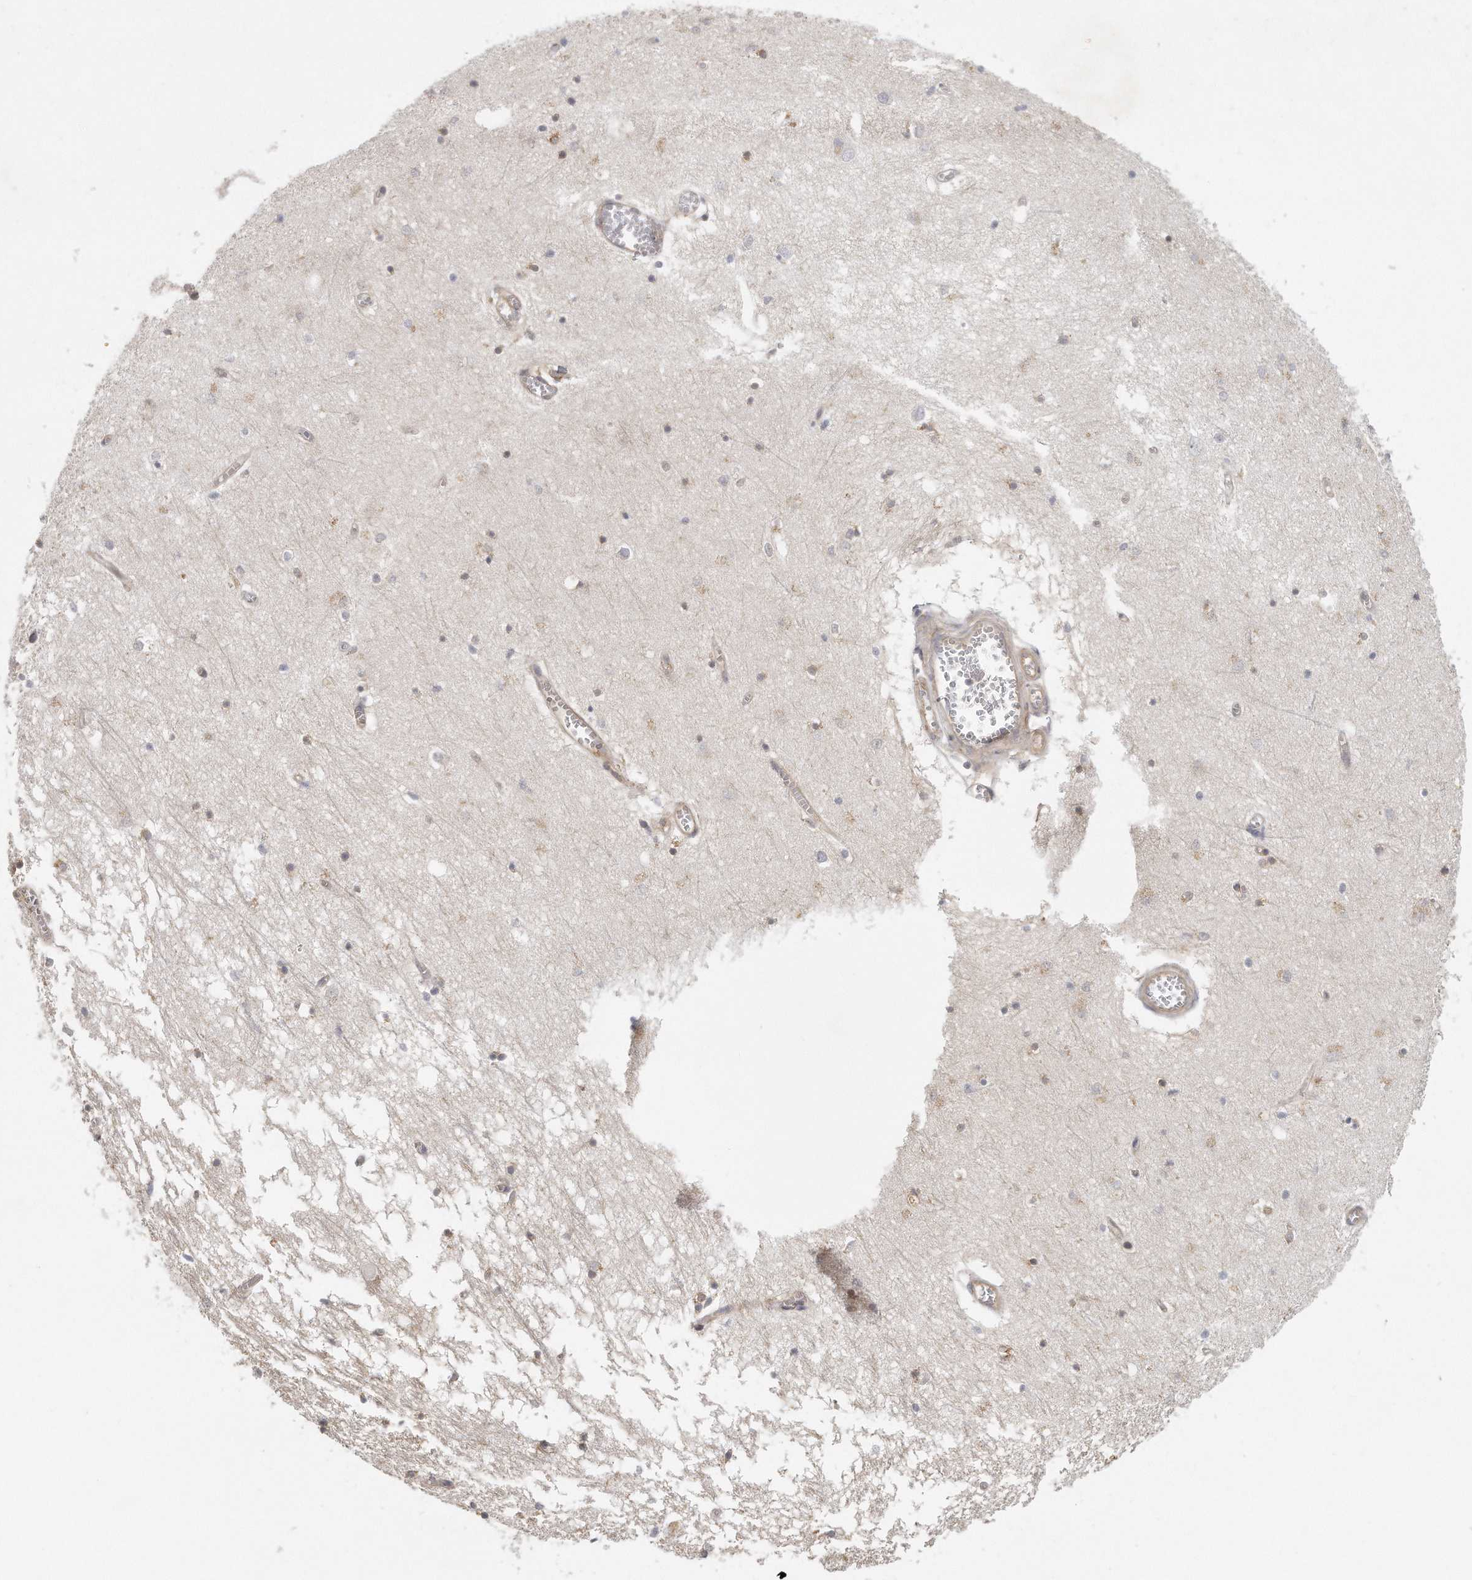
{"staining": {"intensity": "weak", "quantity": "25%-75%", "location": "cytoplasmic/membranous"}, "tissue": "hippocampus", "cell_type": "Glial cells", "image_type": "normal", "snomed": [{"axis": "morphology", "description": "Normal tissue, NOS"}, {"axis": "topography", "description": "Hippocampus"}], "caption": "Hippocampus stained with a brown dye reveals weak cytoplasmic/membranous positive expression in approximately 25%-75% of glial cells.", "gene": "MTERF4", "patient": {"sex": "male", "age": 70}}